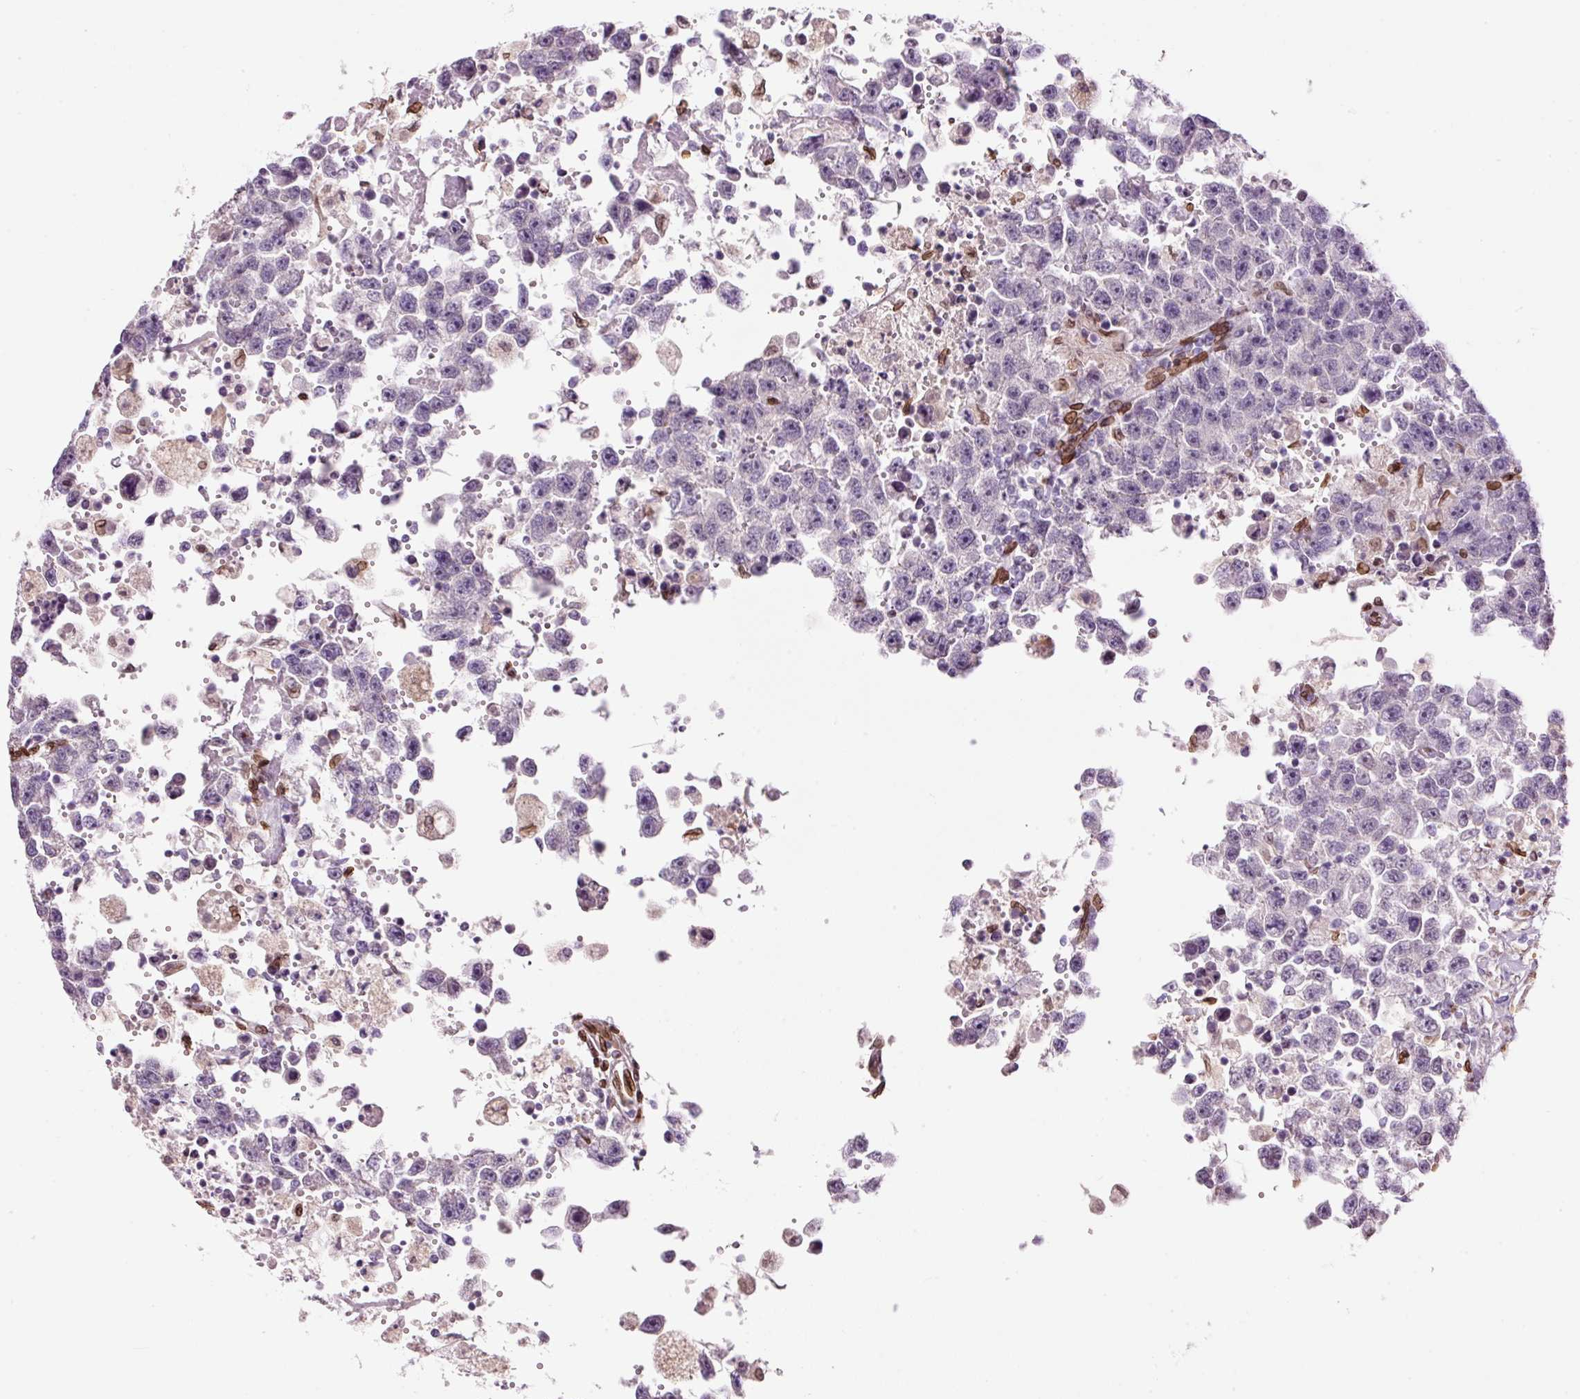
{"staining": {"intensity": "moderate", "quantity": "<25%", "location": "cytoplasmic/membranous,nuclear"}, "tissue": "testis cancer", "cell_type": "Tumor cells", "image_type": "cancer", "snomed": [{"axis": "morphology", "description": "Carcinoma, Embryonal, NOS"}, {"axis": "topography", "description": "Testis"}], "caption": "Embryonal carcinoma (testis) stained with a brown dye reveals moderate cytoplasmic/membranous and nuclear positive positivity in approximately <25% of tumor cells.", "gene": "ZNF224", "patient": {"sex": "male", "age": 83}}